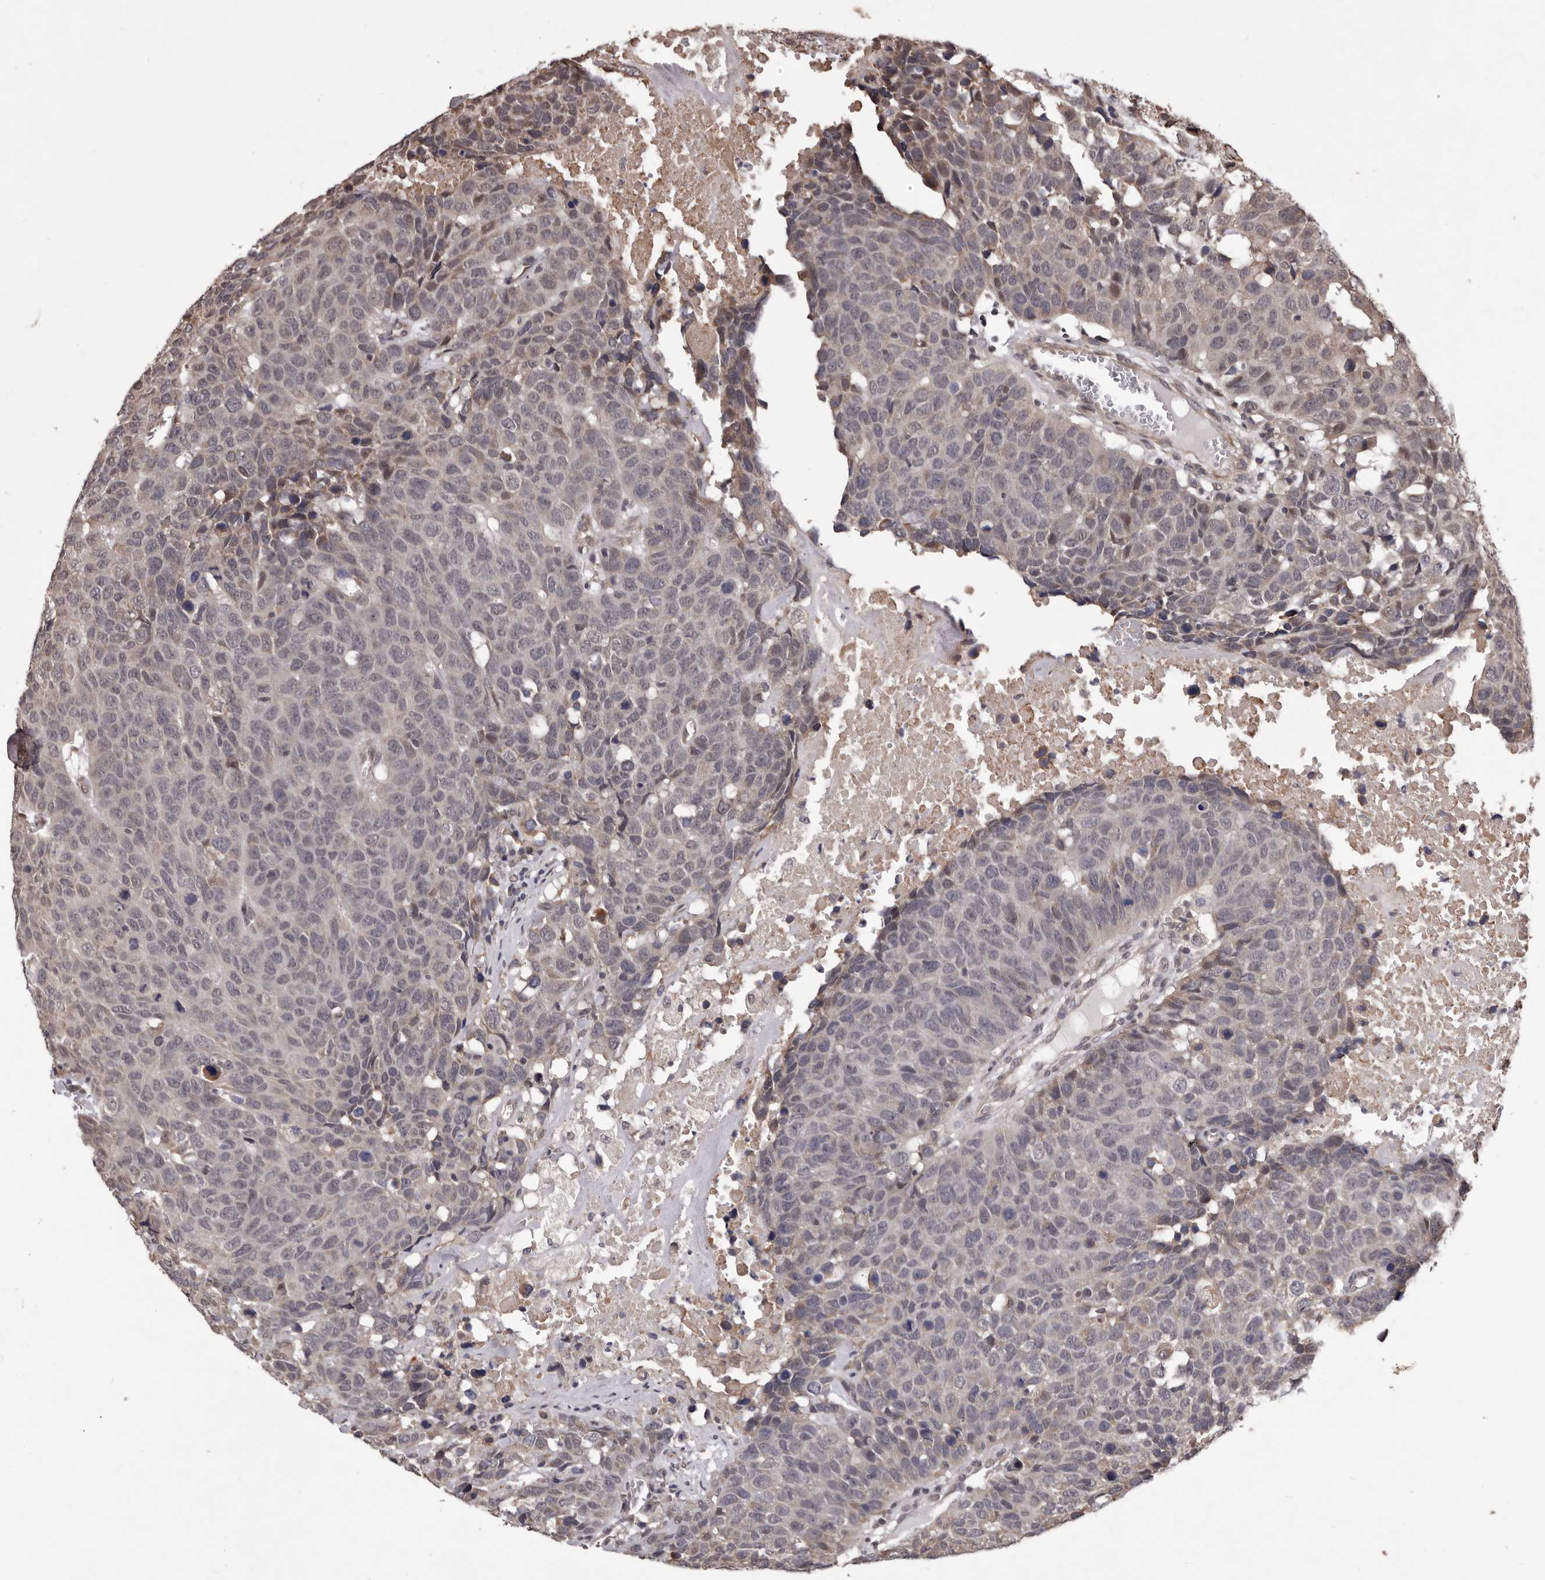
{"staining": {"intensity": "negative", "quantity": "none", "location": "none"}, "tissue": "head and neck cancer", "cell_type": "Tumor cells", "image_type": "cancer", "snomed": [{"axis": "morphology", "description": "Squamous cell carcinoma, NOS"}, {"axis": "topography", "description": "Head-Neck"}], "caption": "There is no significant positivity in tumor cells of head and neck squamous cell carcinoma.", "gene": "CELF3", "patient": {"sex": "male", "age": 66}}